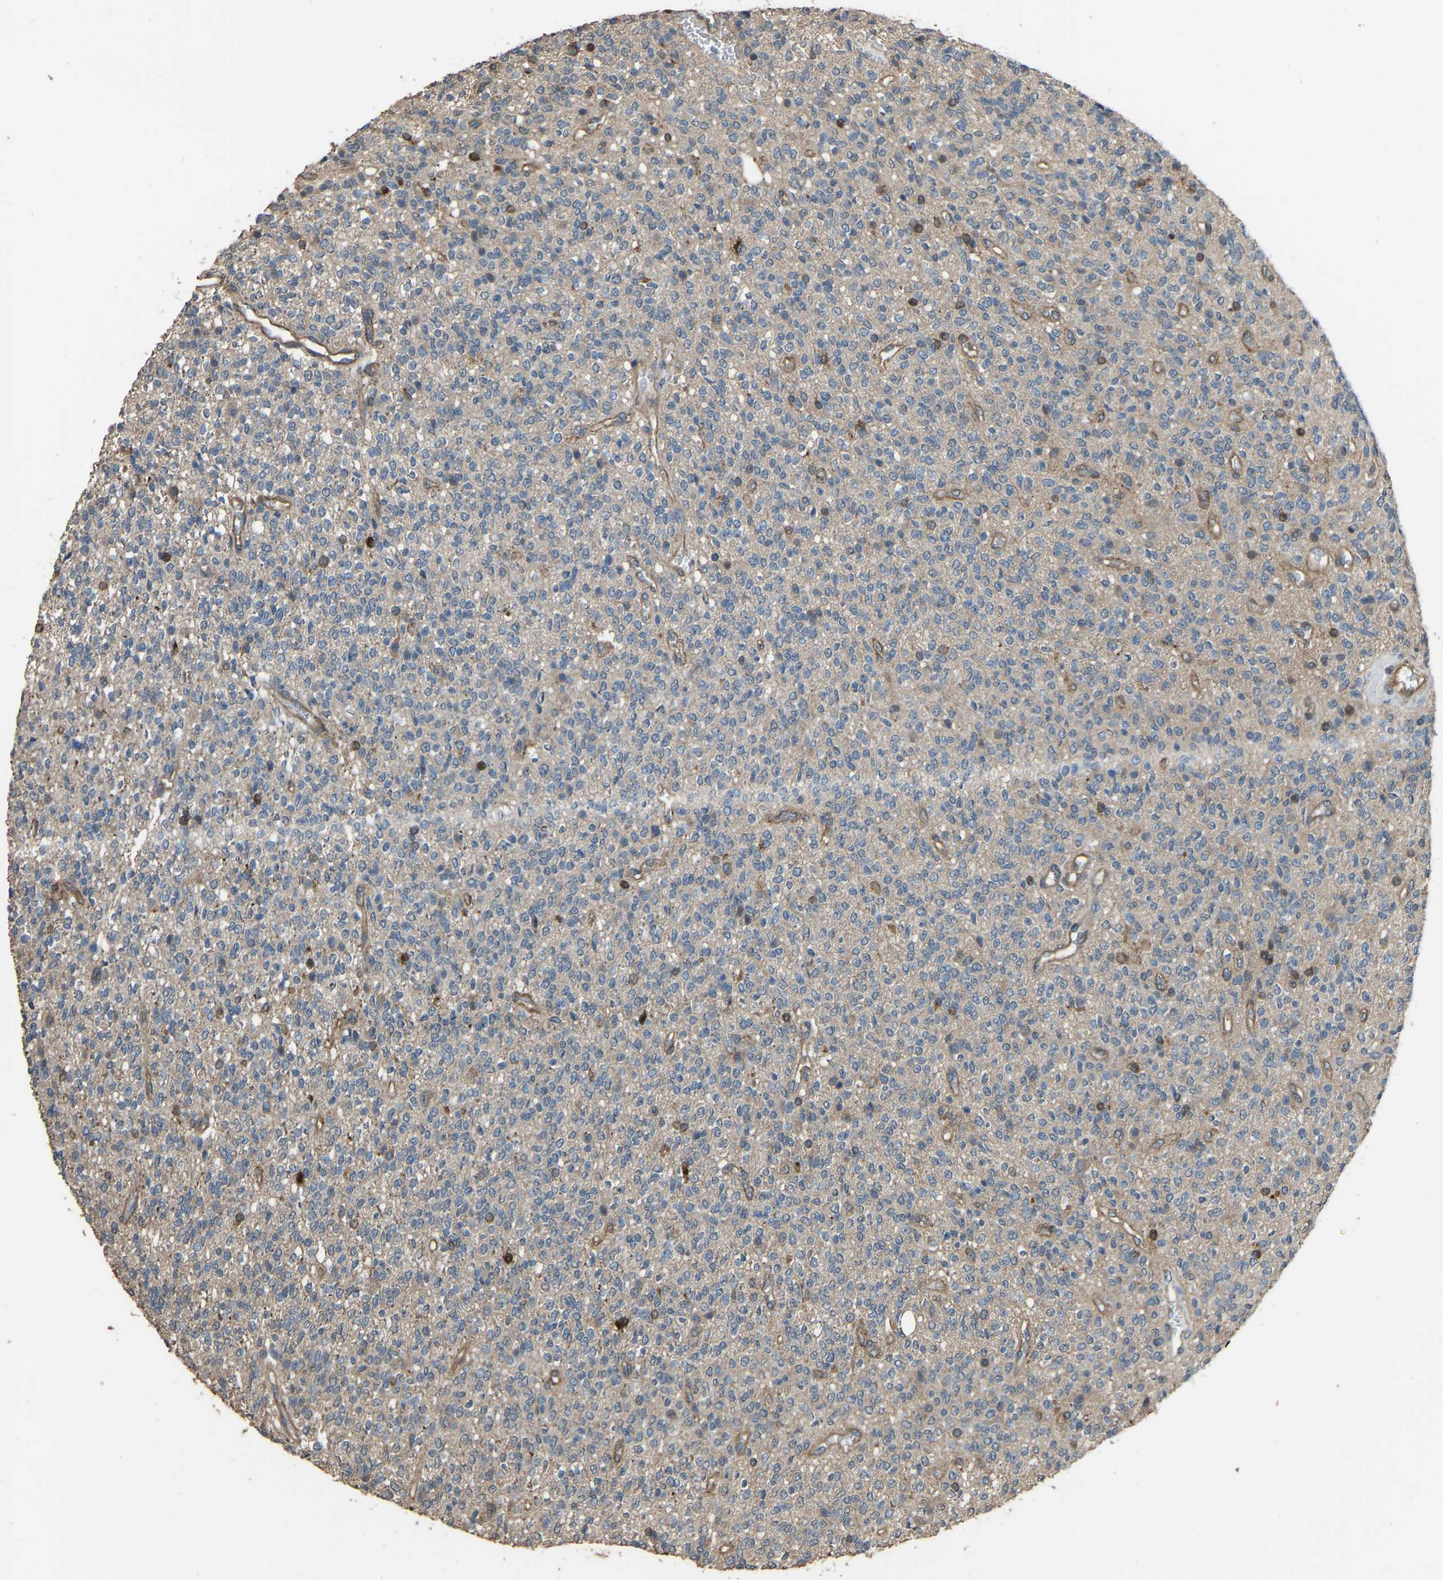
{"staining": {"intensity": "negative", "quantity": "none", "location": "none"}, "tissue": "glioma", "cell_type": "Tumor cells", "image_type": "cancer", "snomed": [{"axis": "morphology", "description": "Glioma, malignant, High grade"}, {"axis": "topography", "description": "Brain"}], "caption": "High magnification brightfield microscopy of malignant high-grade glioma stained with DAB (3,3'-diaminobenzidine) (brown) and counterstained with hematoxylin (blue): tumor cells show no significant staining.", "gene": "SLC4A2", "patient": {"sex": "male", "age": 34}}